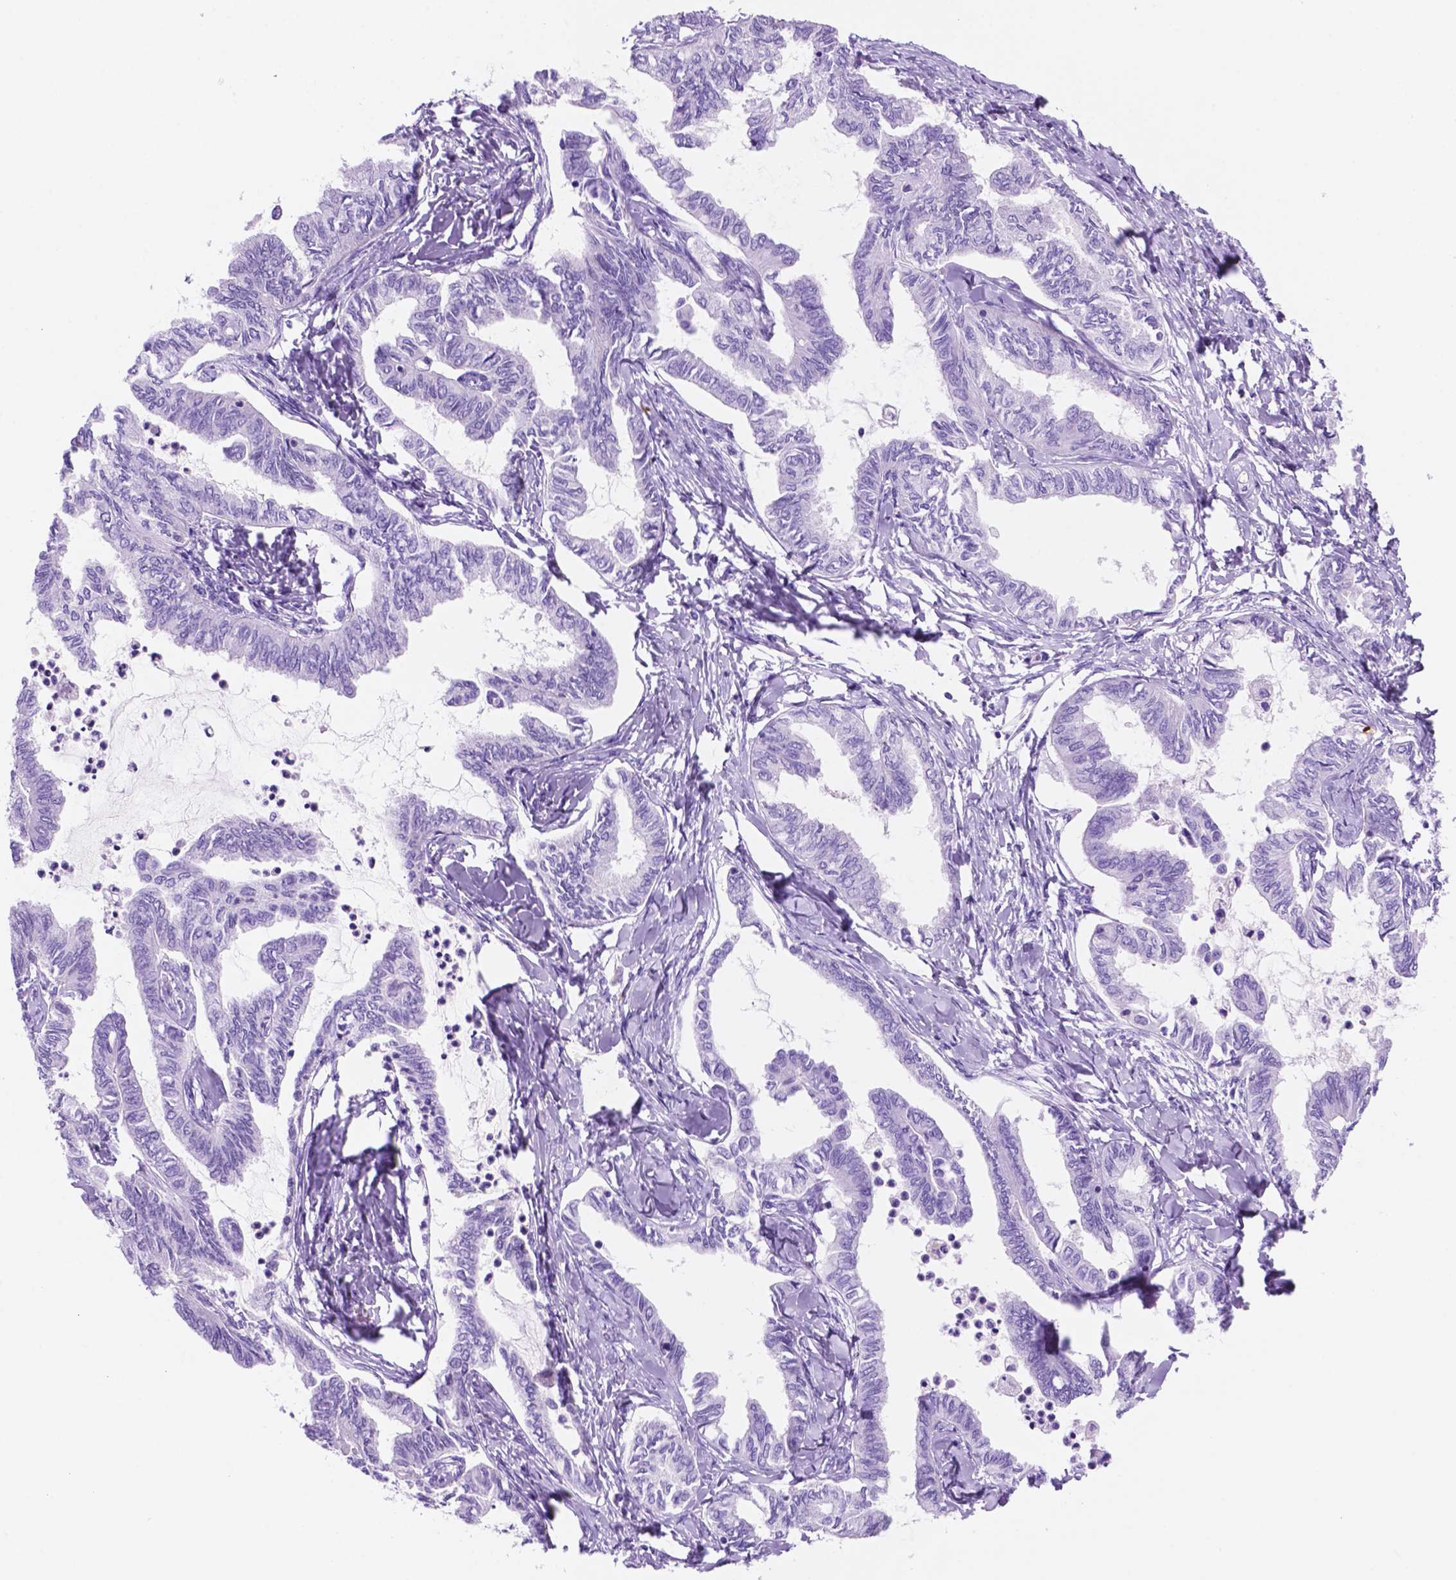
{"staining": {"intensity": "negative", "quantity": "none", "location": "none"}, "tissue": "ovarian cancer", "cell_type": "Tumor cells", "image_type": "cancer", "snomed": [{"axis": "morphology", "description": "Carcinoma, endometroid"}, {"axis": "topography", "description": "Ovary"}], "caption": "Photomicrograph shows no significant protein expression in tumor cells of ovarian cancer (endometroid carcinoma).", "gene": "FOXB2", "patient": {"sex": "female", "age": 70}}